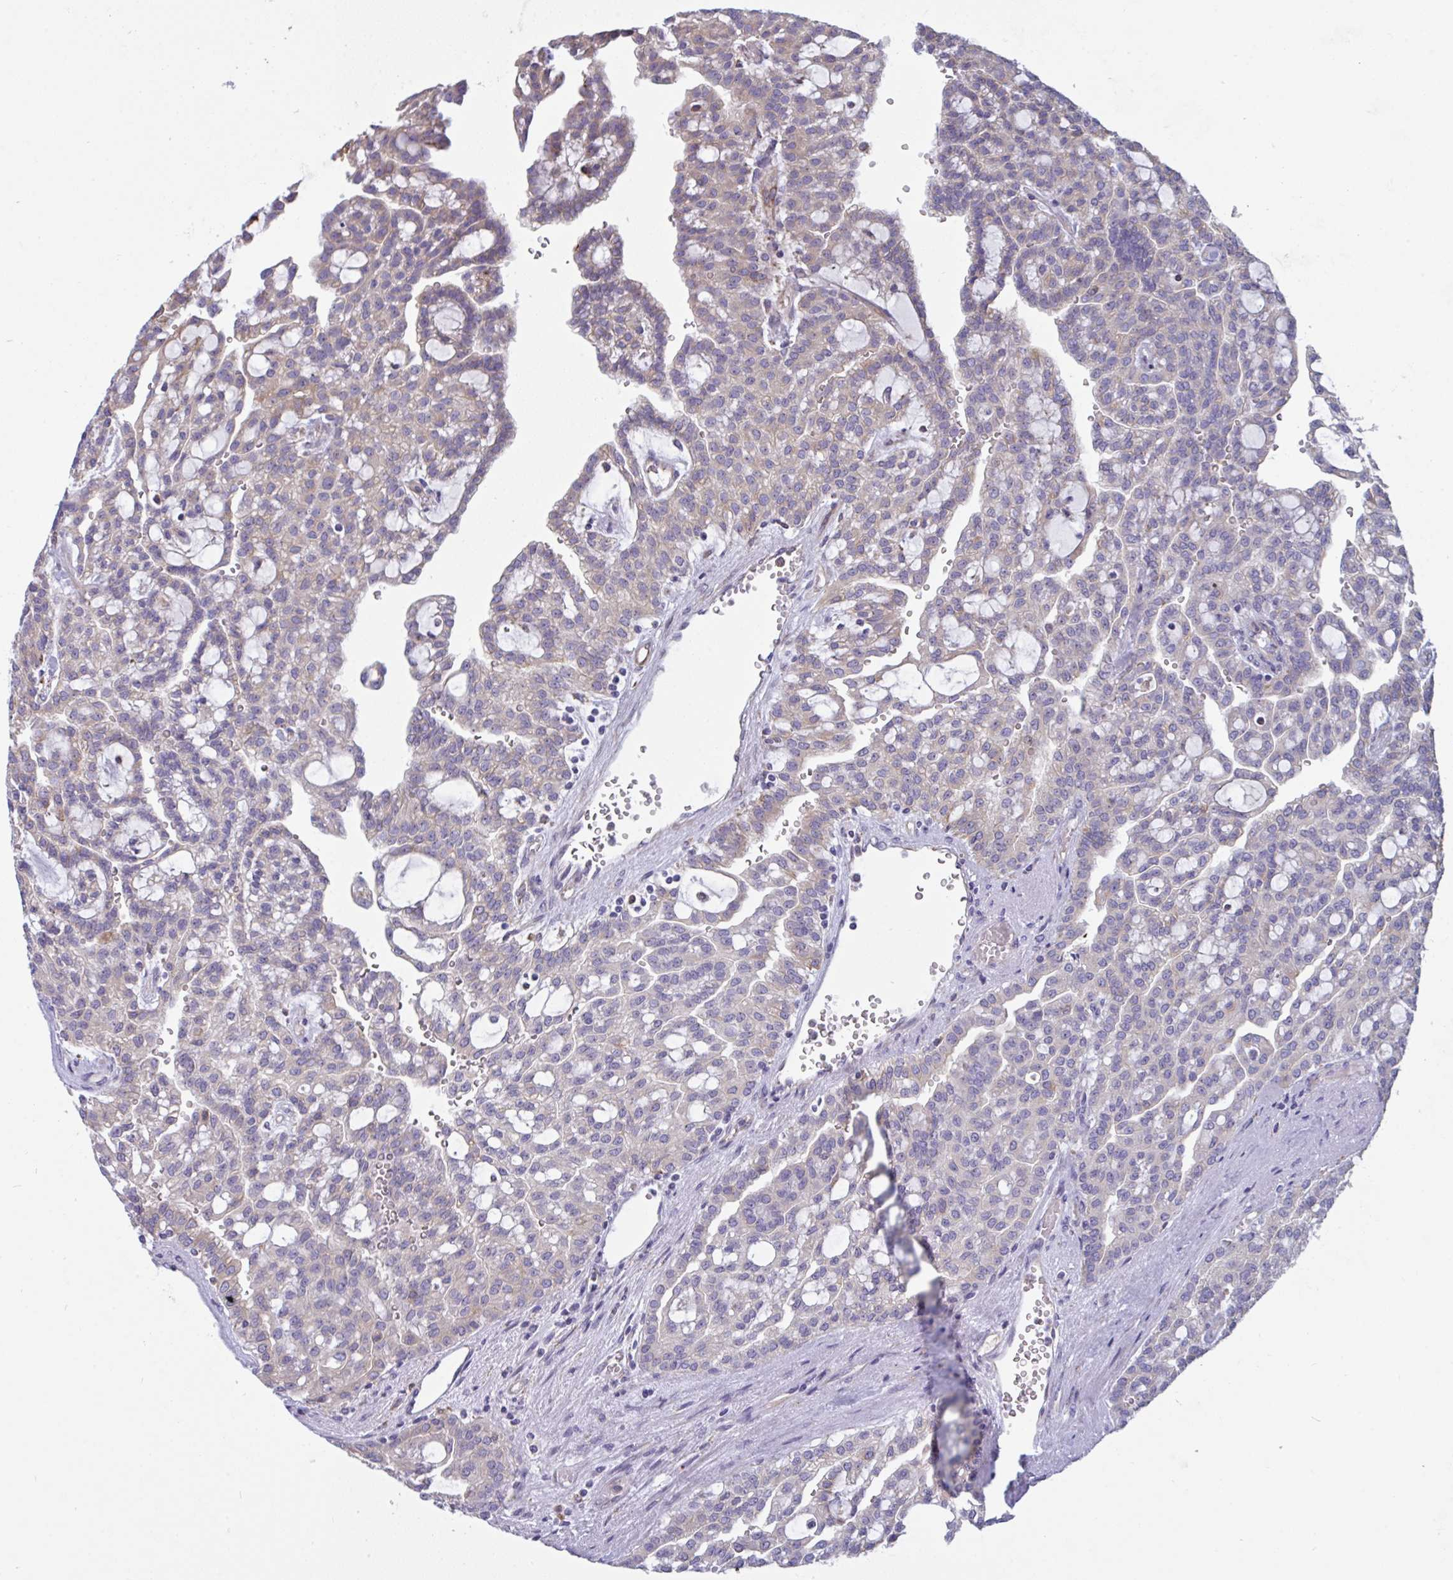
{"staining": {"intensity": "negative", "quantity": "none", "location": "none"}, "tissue": "renal cancer", "cell_type": "Tumor cells", "image_type": "cancer", "snomed": [{"axis": "morphology", "description": "Adenocarcinoma, NOS"}, {"axis": "topography", "description": "Kidney"}], "caption": "High power microscopy histopathology image of an IHC image of renal cancer, revealing no significant expression in tumor cells.", "gene": "MYMK", "patient": {"sex": "male", "age": 63}}